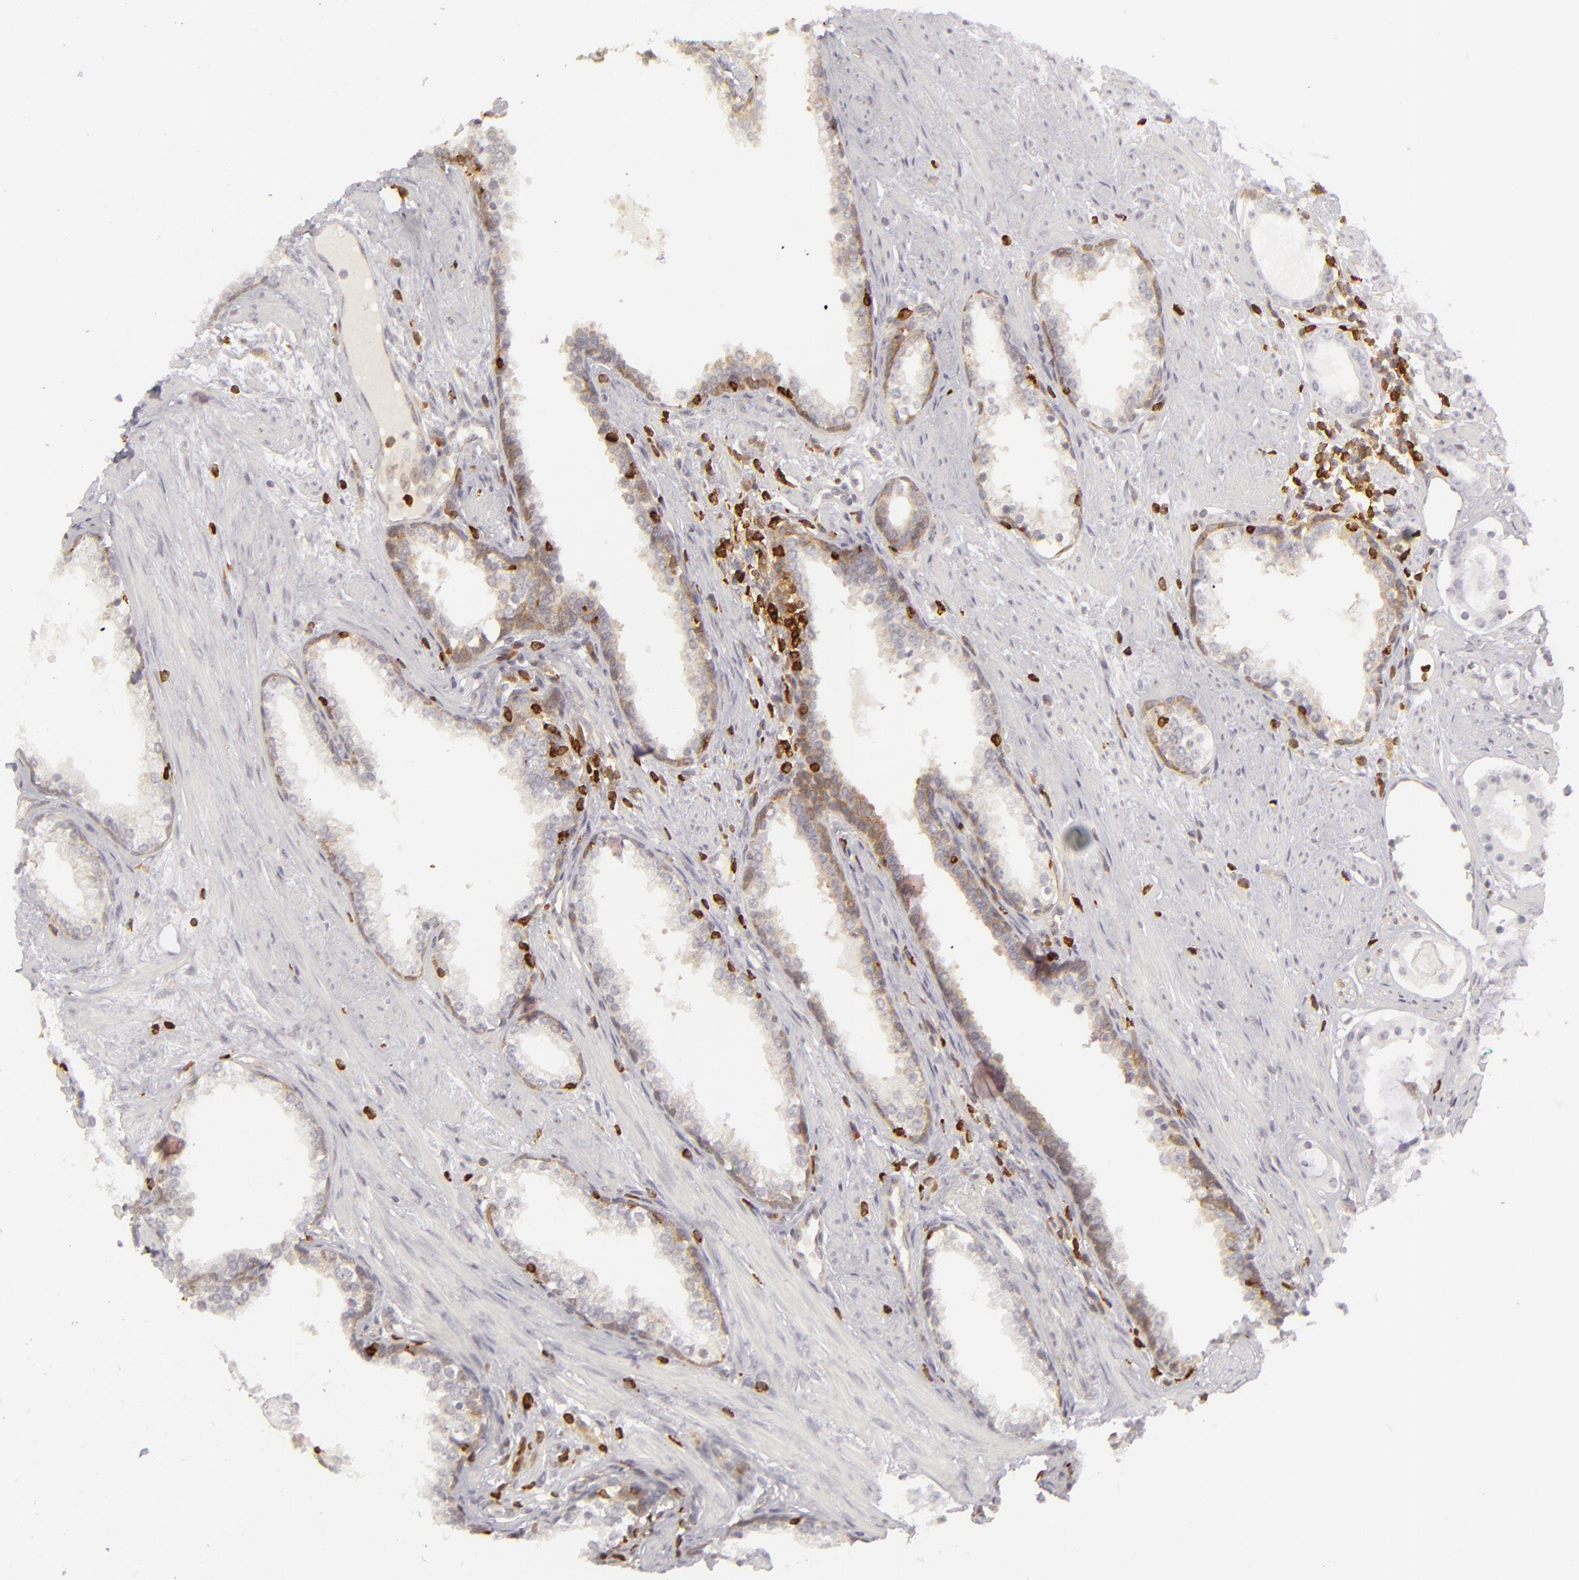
{"staining": {"intensity": "negative", "quantity": "none", "location": "none"}, "tissue": "prostate cancer", "cell_type": "Tumor cells", "image_type": "cancer", "snomed": [{"axis": "morphology", "description": "Adenocarcinoma, Medium grade"}, {"axis": "topography", "description": "Prostate"}], "caption": "Protein analysis of prostate cancer (adenocarcinoma (medium-grade)) exhibits no significant positivity in tumor cells.", "gene": "APOBEC3G", "patient": {"sex": "male", "age": 73}}